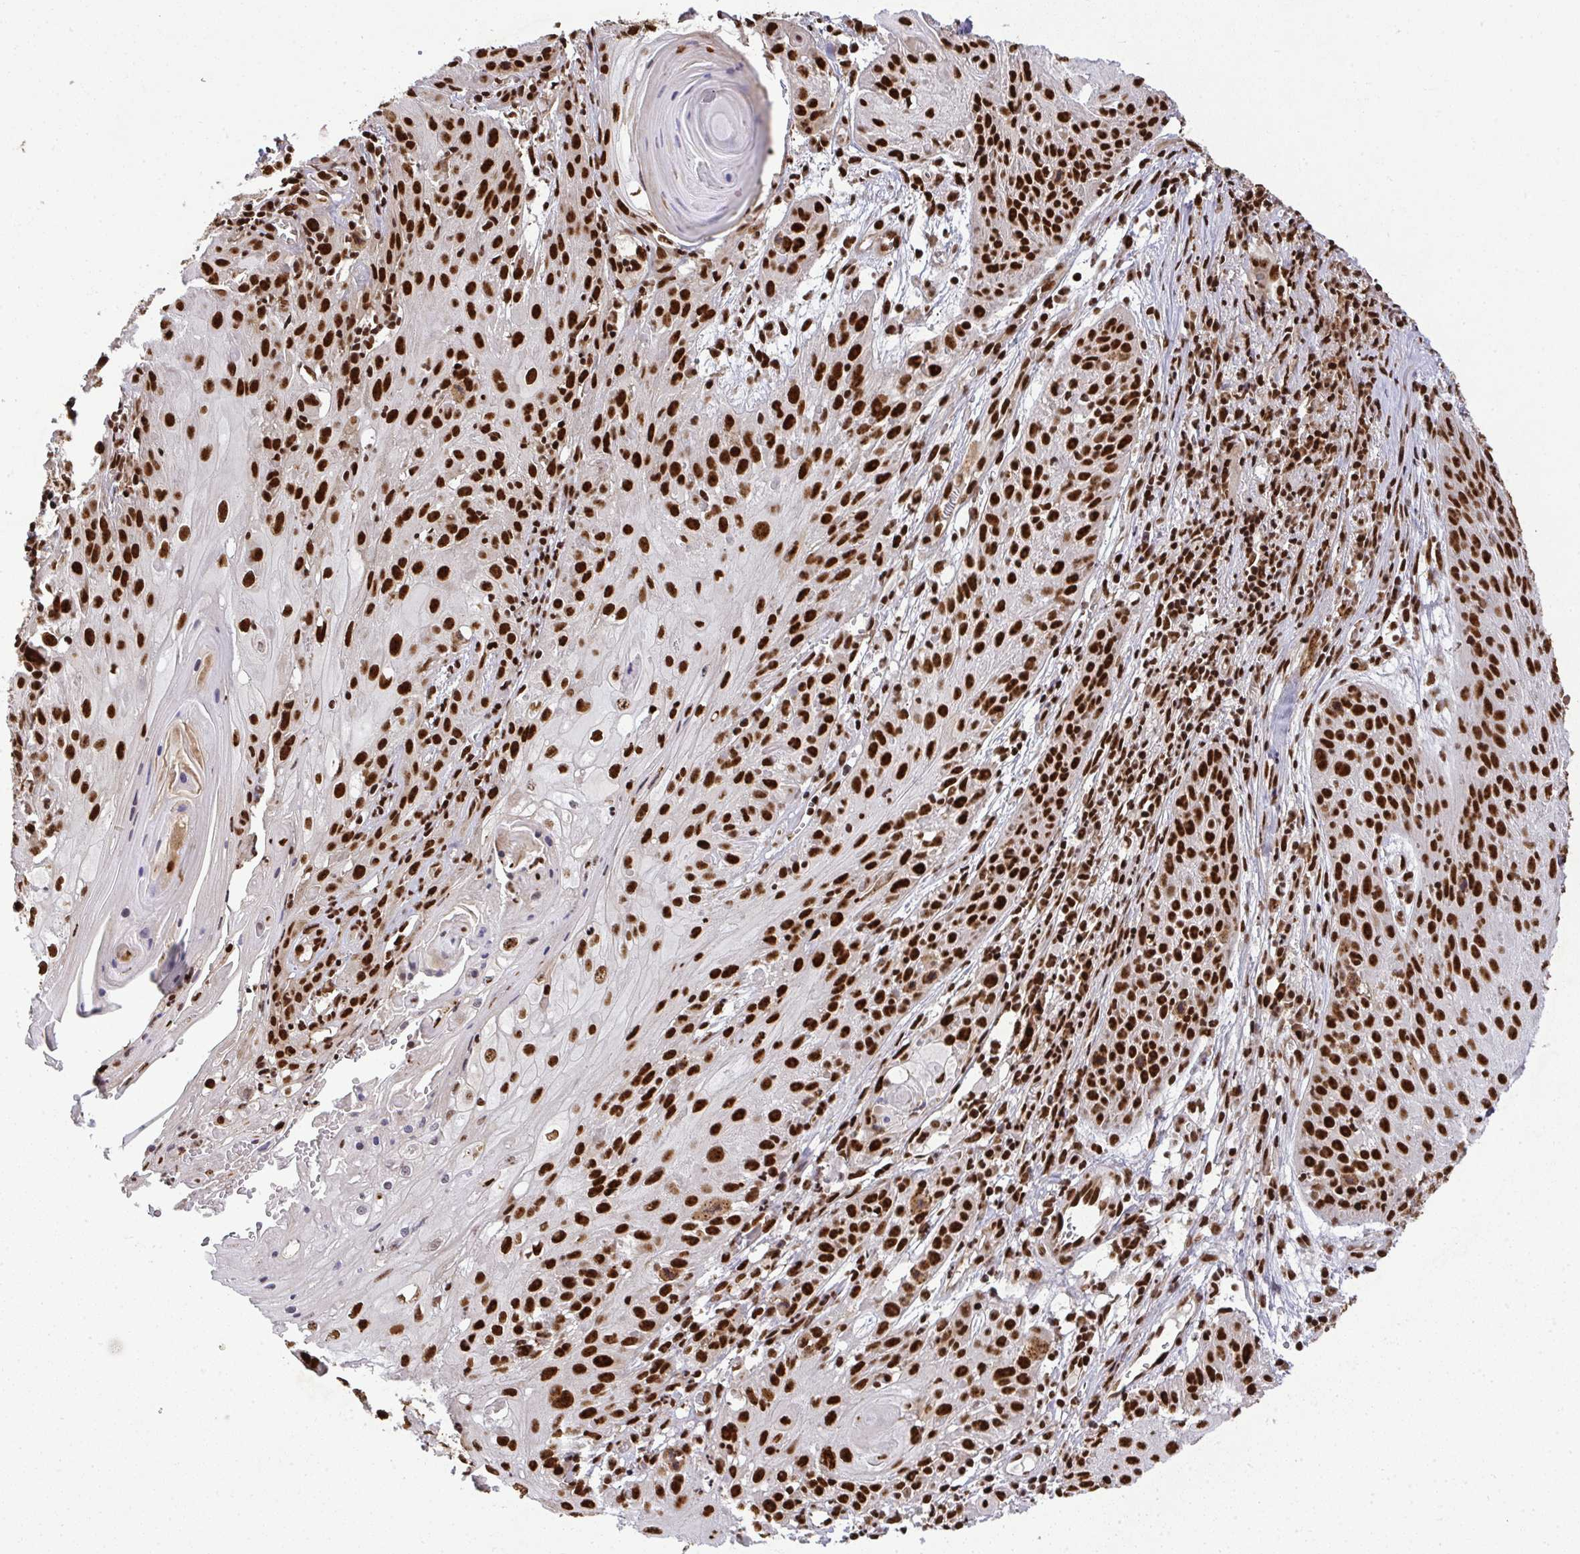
{"staining": {"intensity": "strong", "quantity": ">75%", "location": "nuclear"}, "tissue": "skin cancer", "cell_type": "Tumor cells", "image_type": "cancer", "snomed": [{"axis": "morphology", "description": "Squamous cell carcinoma, NOS"}, {"axis": "topography", "description": "Skin"}, {"axis": "topography", "description": "Vulva"}], "caption": "Tumor cells display strong nuclear expression in approximately >75% of cells in skin squamous cell carcinoma. Using DAB (3,3'-diaminobenzidine) (brown) and hematoxylin (blue) stains, captured at high magnification using brightfield microscopy.", "gene": "U2AF1", "patient": {"sex": "female", "age": 76}}